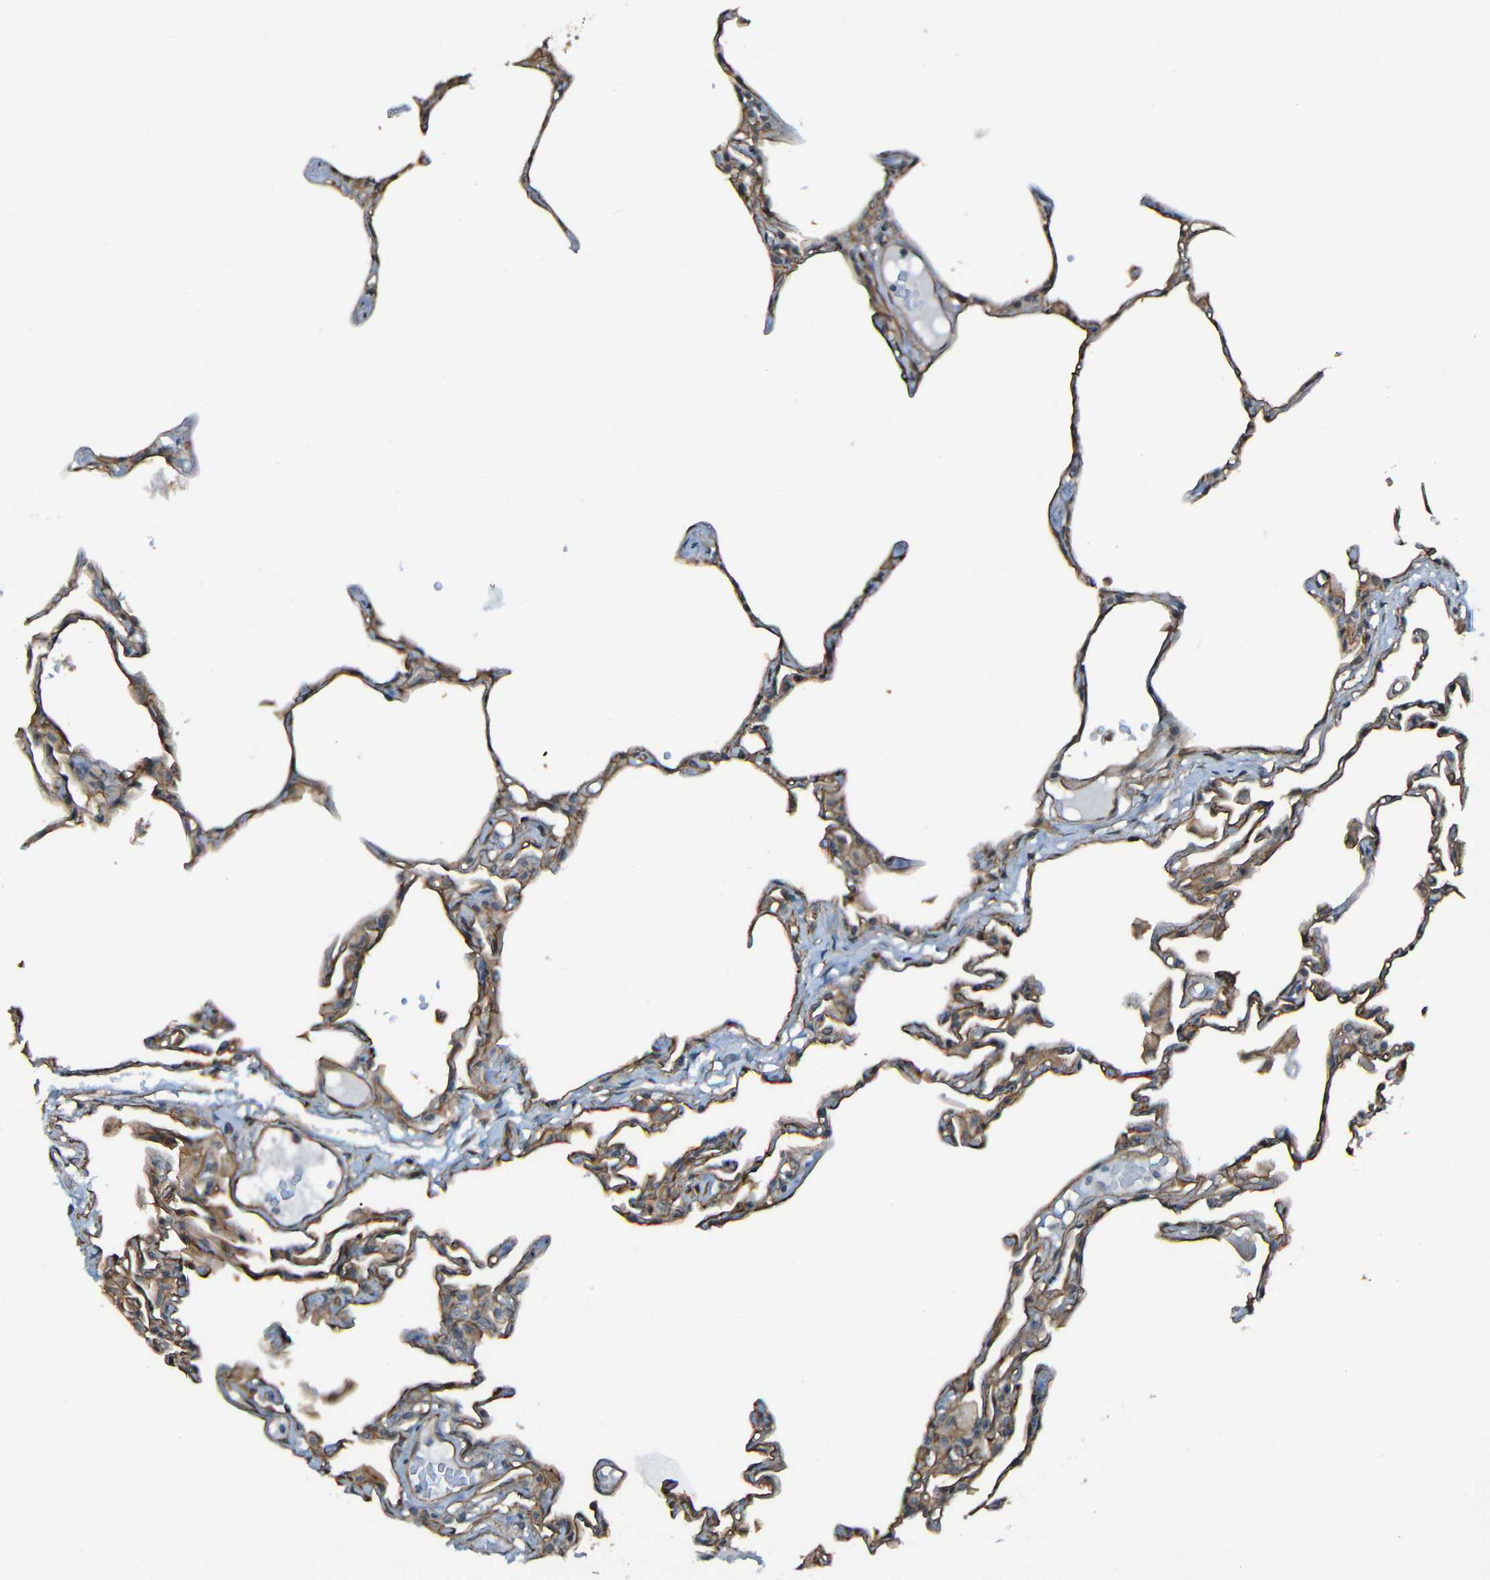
{"staining": {"intensity": "moderate", "quantity": ">75%", "location": "cytoplasmic/membranous"}, "tissue": "lung", "cell_type": "Alveolar cells", "image_type": "normal", "snomed": [{"axis": "morphology", "description": "Normal tissue, NOS"}, {"axis": "topography", "description": "Lung"}], "caption": "A brown stain highlights moderate cytoplasmic/membranous staining of a protein in alveolar cells of unremarkable lung.", "gene": "LGR5", "patient": {"sex": "female", "age": 49}}